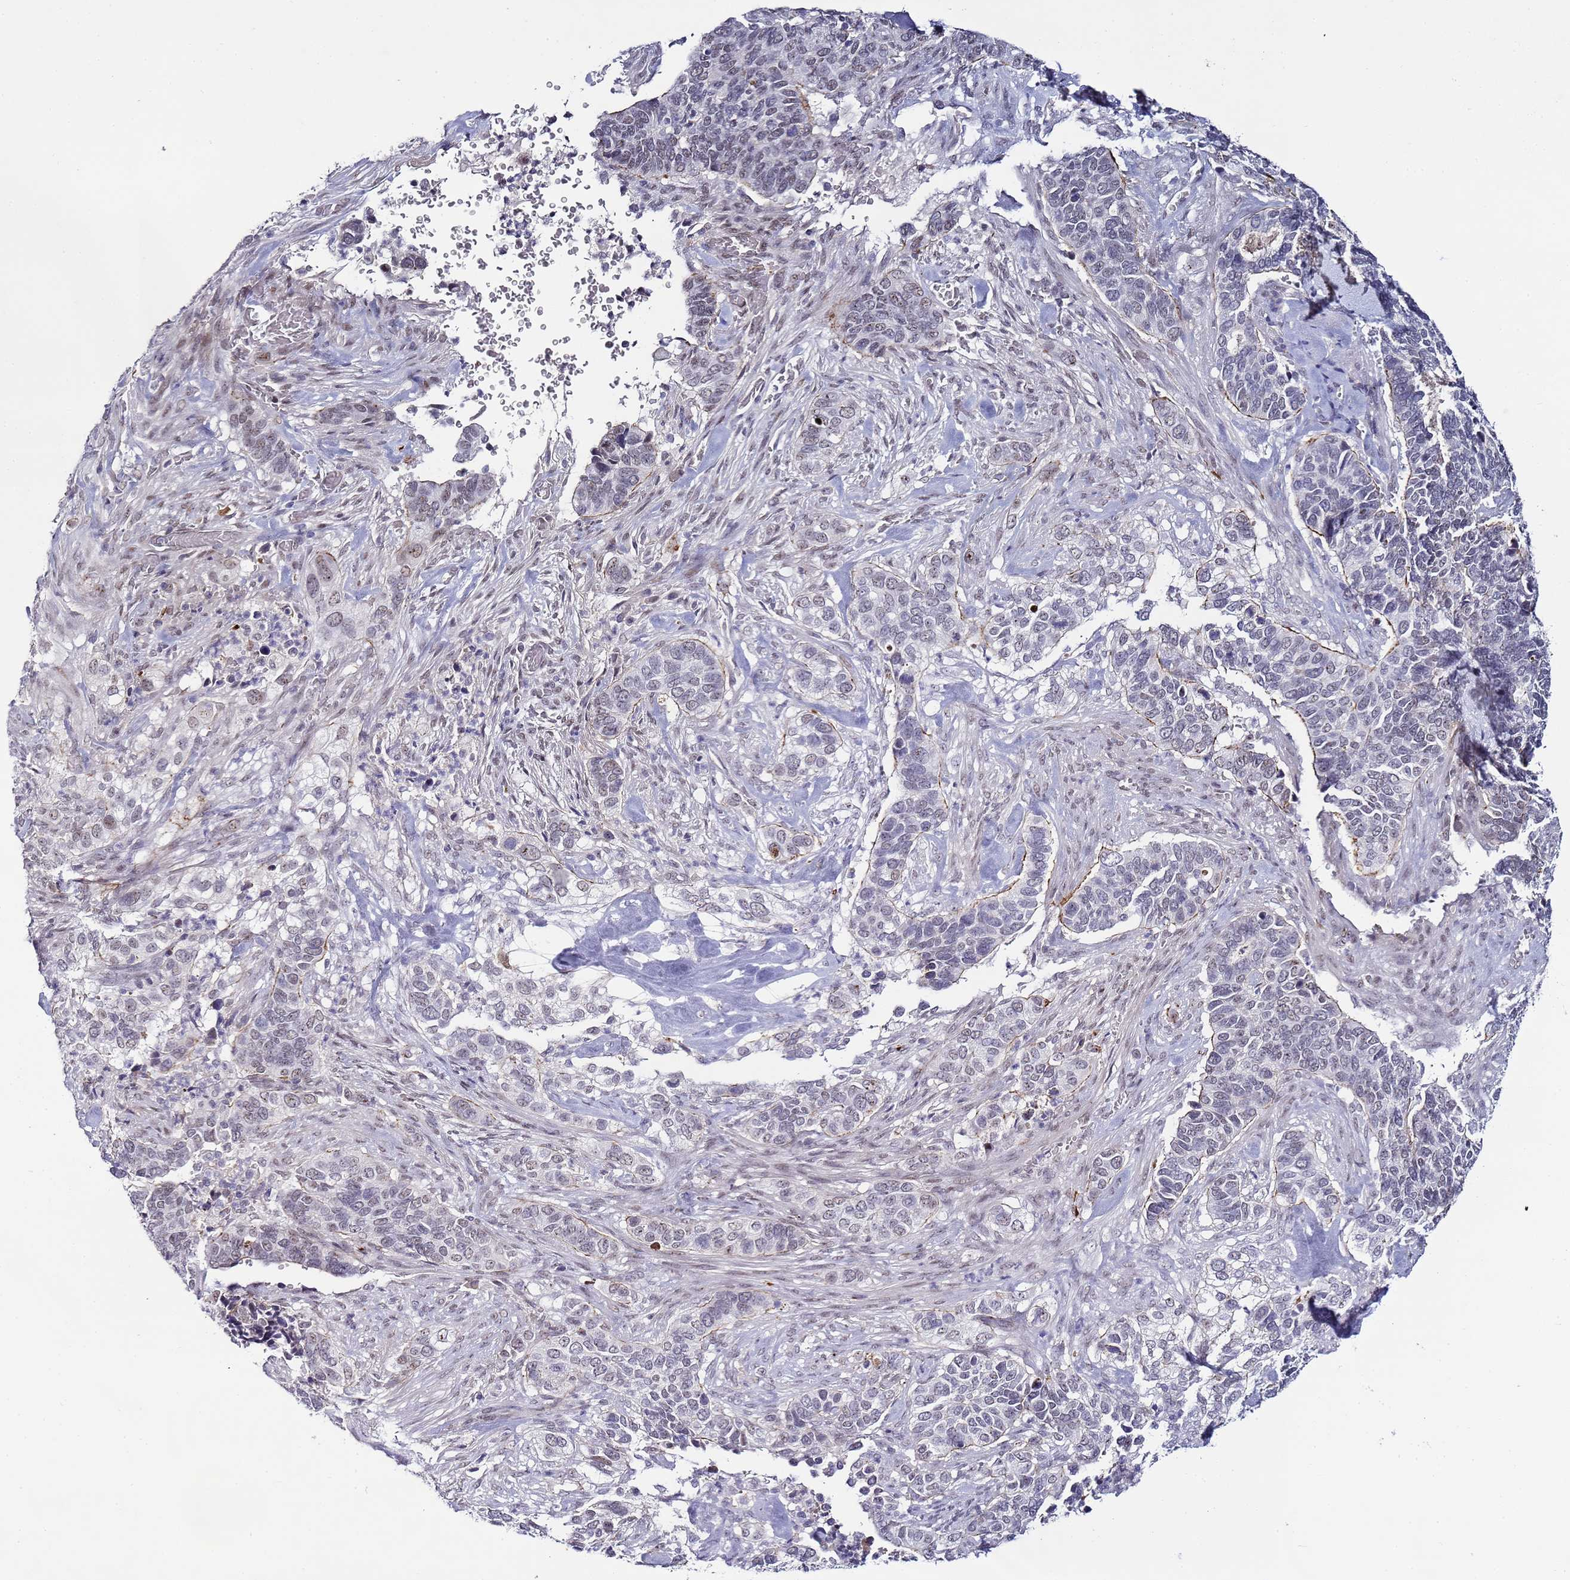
{"staining": {"intensity": "weak", "quantity": "<25%", "location": "nuclear"}, "tissue": "cervical cancer", "cell_type": "Tumor cells", "image_type": "cancer", "snomed": [{"axis": "morphology", "description": "Squamous cell carcinoma, NOS"}, {"axis": "topography", "description": "Cervix"}], "caption": "Squamous cell carcinoma (cervical) was stained to show a protein in brown. There is no significant staining in tumor cells. Brightfield microscopy of IHC stained with DAB (3,3'-diaminobenzidine) (brown) and hematoxylin (blue), captured at high magnification.", "gene": "PSMA7", "patient": {"sex": "female", "age": 38}}